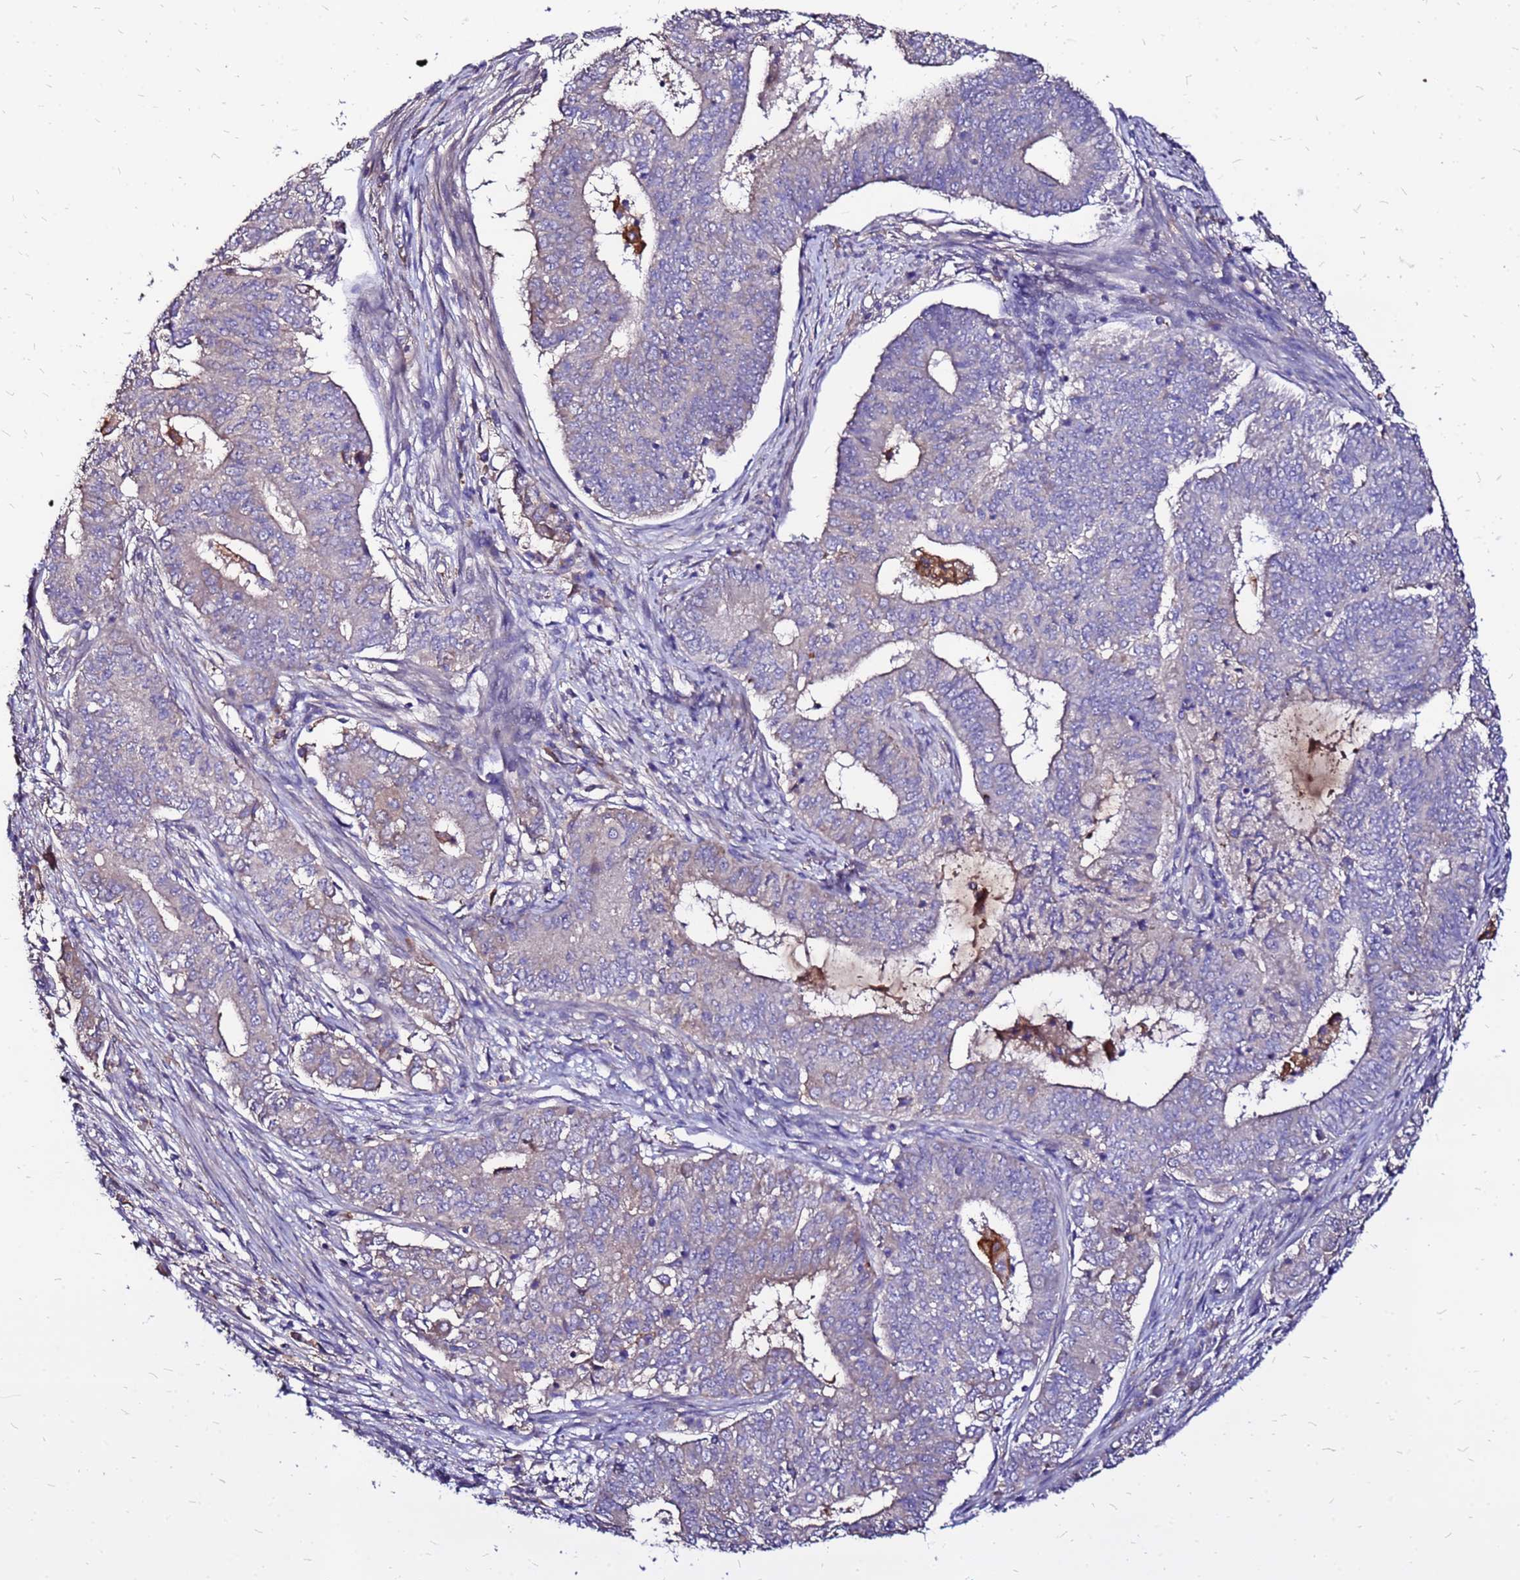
{"staining": {"intensity": "weak", "quantity": "<25%", "location": "cytoplasmic/membranous"}, "tissue": "endometrial cancer", "cell_type": "Tumor cells", "image_type": "cancer", "snomed": [{"axis": "morphology", "description": "Adenocarcinoma, NOS"}, {"axis": "topography", "description": "Endometrium"}], "caption": "The photomicrograph exhibits no significant staining in tumor cells of endometrial cancer. (Immunohistochemistry, brightfield microscopy, high magnification).", "gene": "ARHGEF5", "patient": {"sex": "female", "age": 62}}